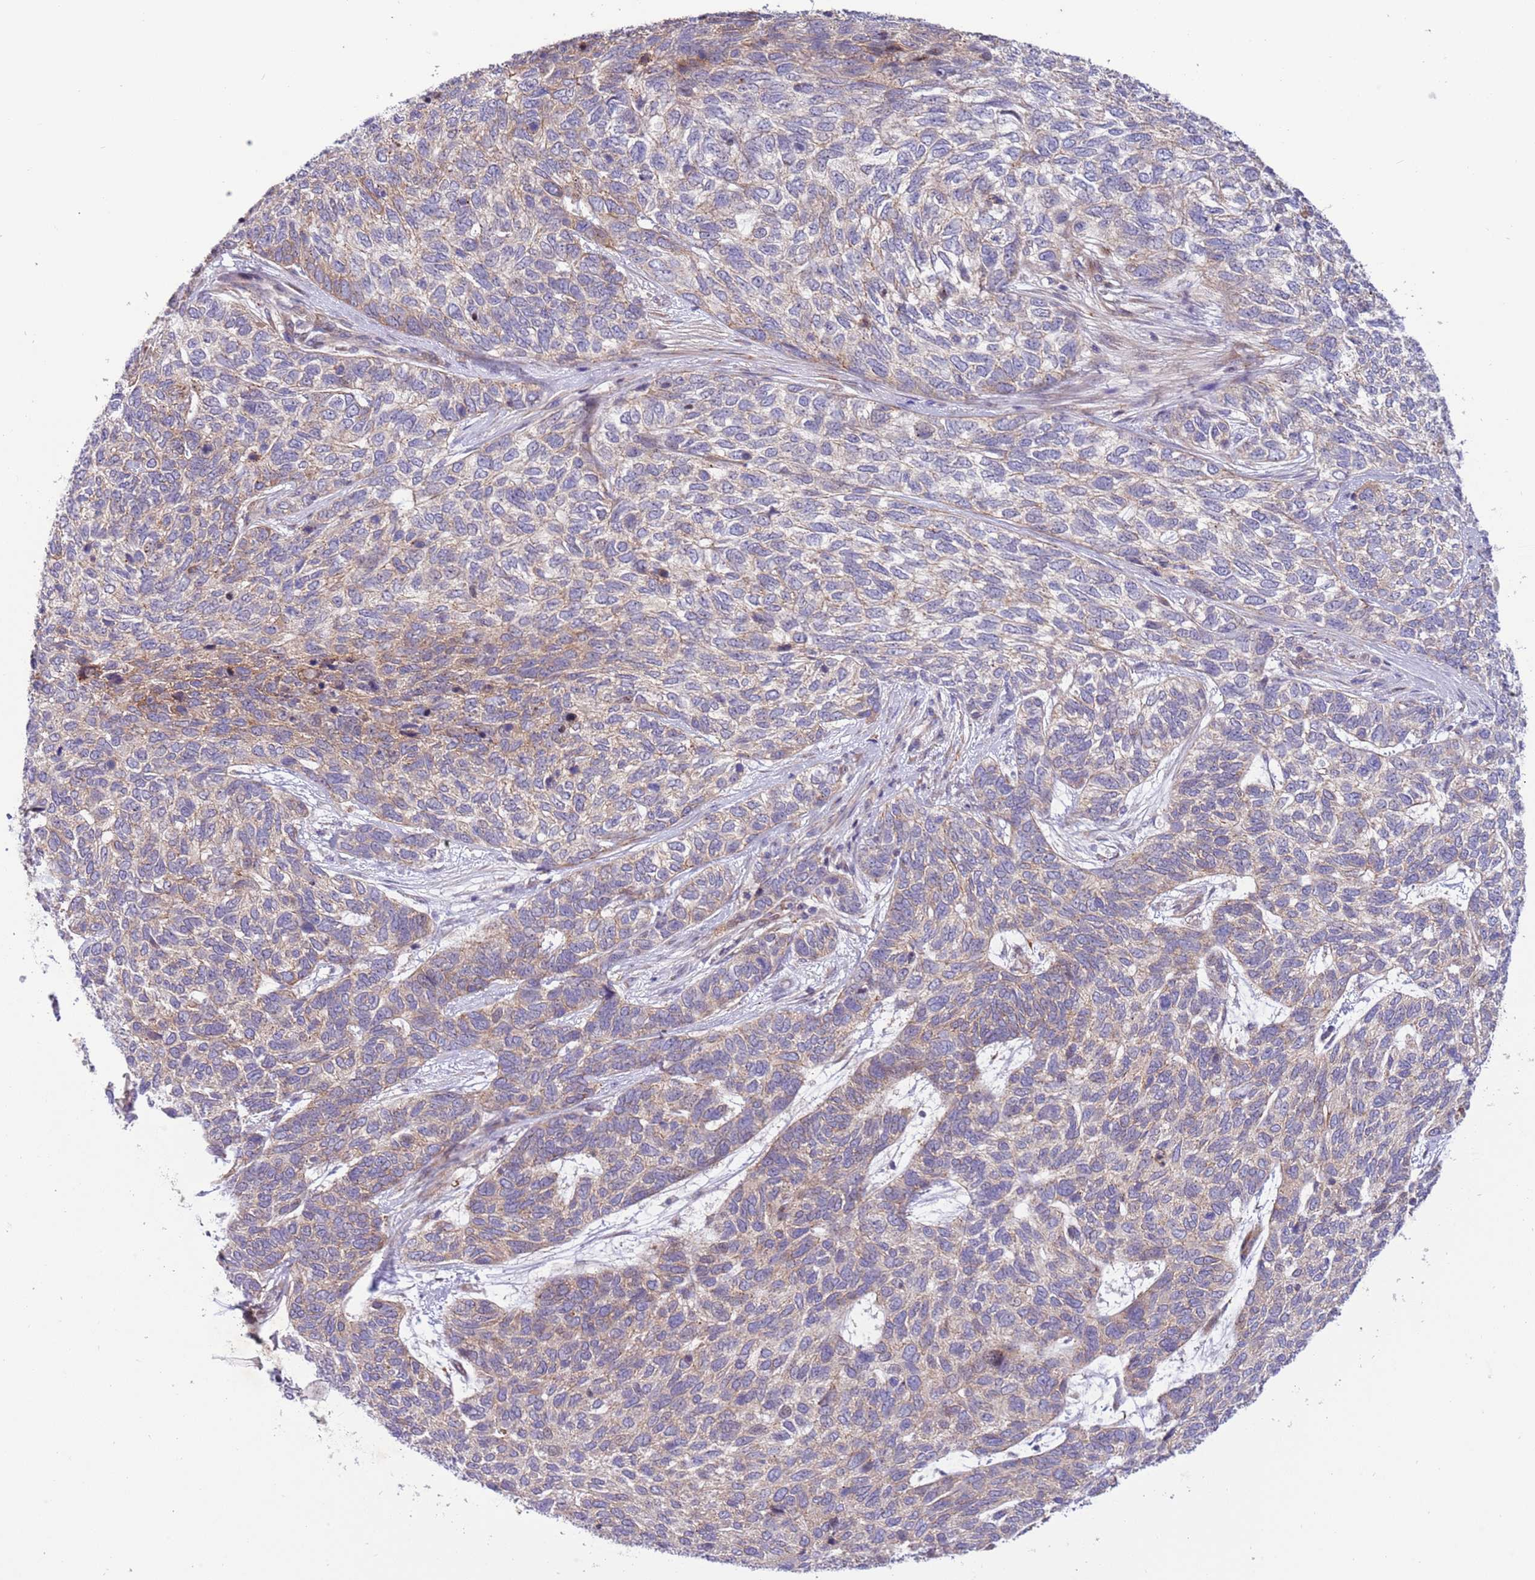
{"staining": {"intensity": "weak", "quantity": "25%-75%", "location": "cytoplasmic/membranous"}, "tissue": "skin cancer", "cell_type": "Tumor cells", "image_type": "cancer", "snomed": [{"axis": "morphology", "description": "Basal cell carcinoma"}, {"axis": "topography", "description": "Skin"}], "caption": "Protein staining shows weak cytoplasmic/membranous positivity in about 25%-75% of tumor cells in skin basal cell carcinoma.", "gene": "ITGB6", "patient": {"sex": "female", "age": 65}}